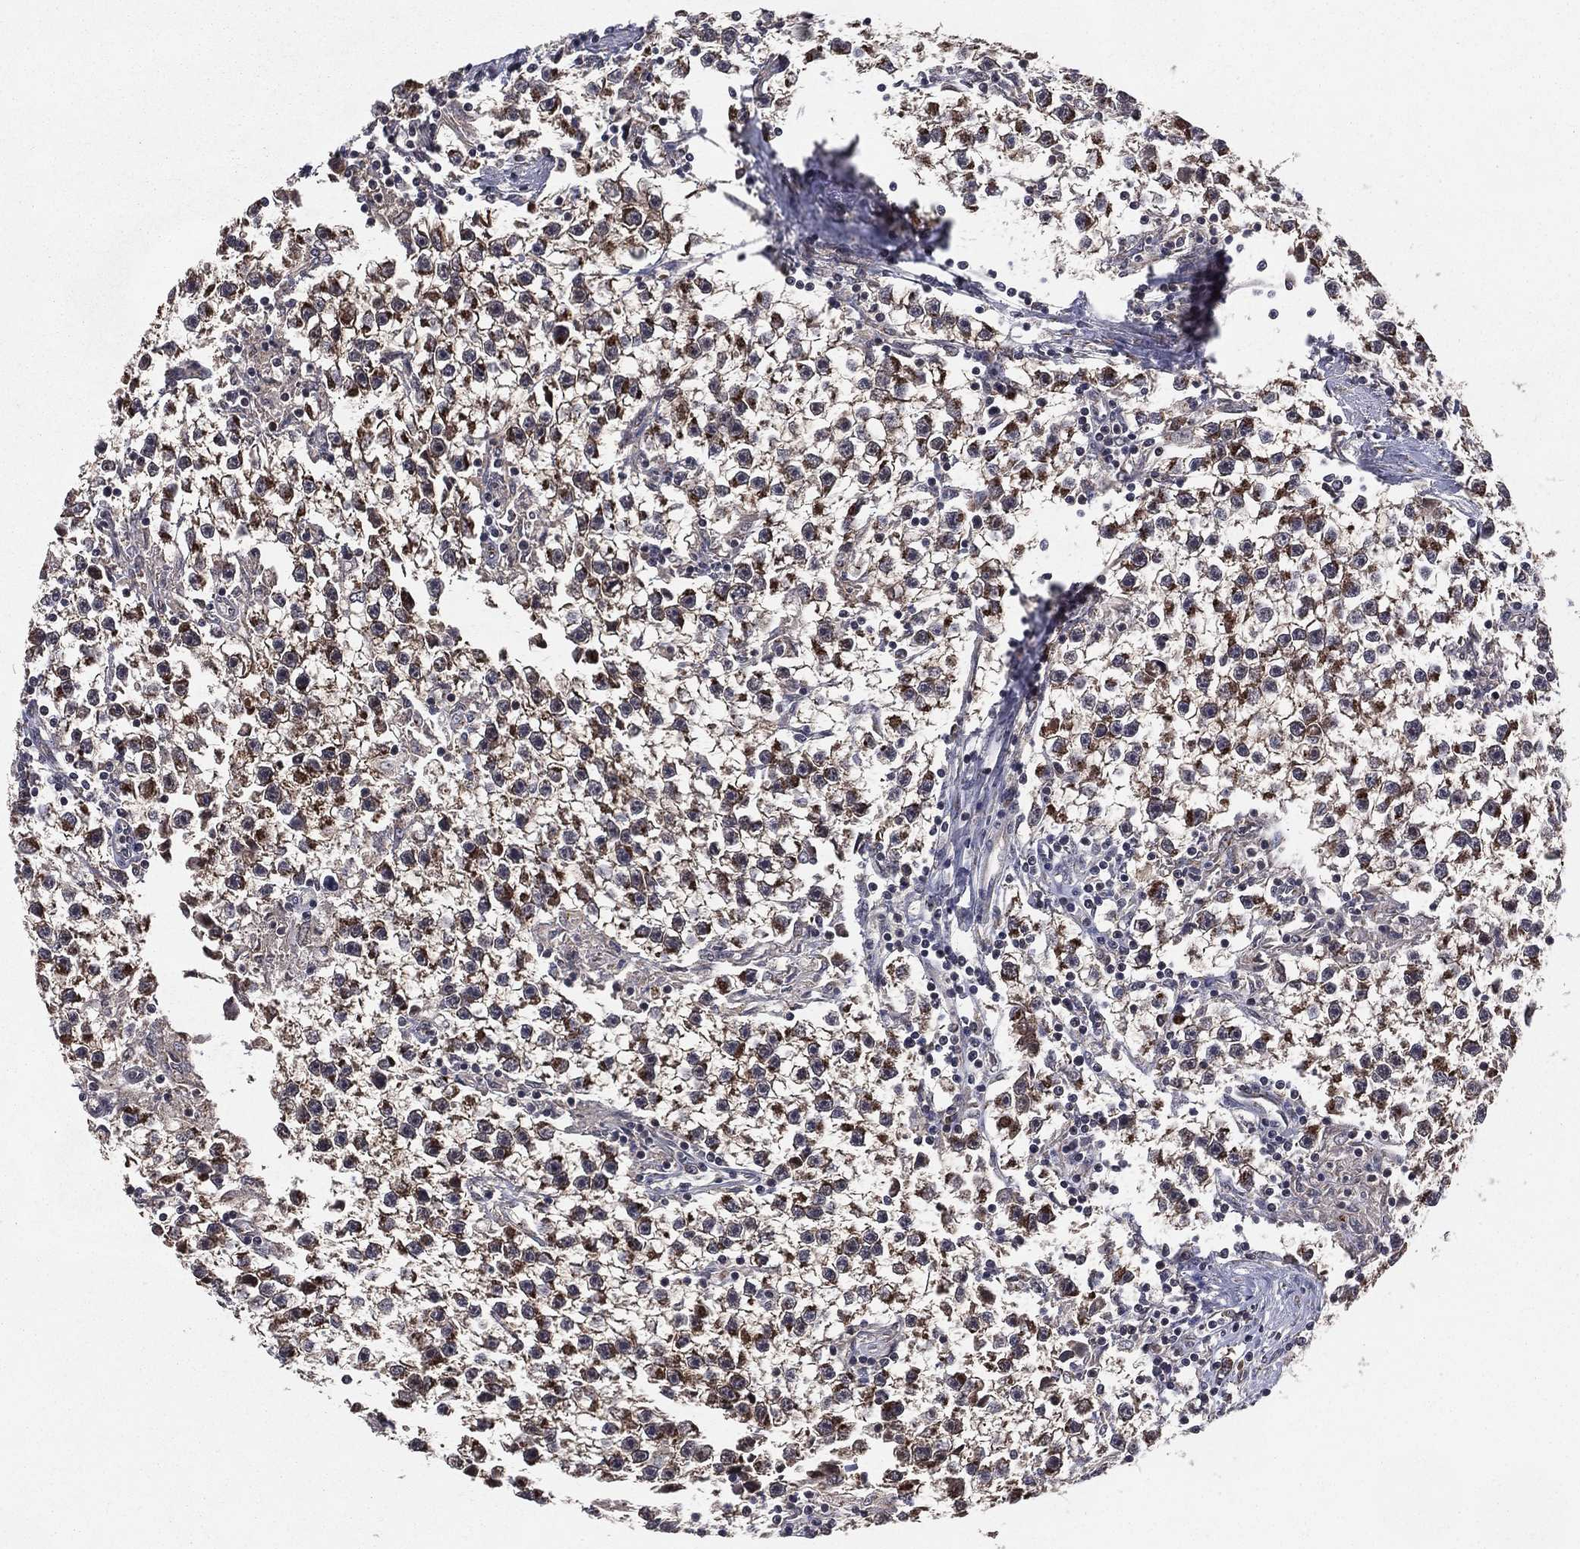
{"staining": {"intensity": "moderate", "quantity": ">75%", "location": "cytoplasmic/membranous"}, "tissue": "testis cancer", "cell_type": "Tumor cells", "image_type": "cancer", "snomed": [{"axis": "morphology", "description": "Seminoma, NOS"}, {"axis": "topography", "description": "Testis"}], "caption": "Tumor cells show moderate cytoplasmic/membranous expression in approximately >75% of cells in testis cancer (seminoma). (Stains: DAB in brown, nuclei in blue, Microscopy: brightfield microscopy at high magnification).", "gene": "CERT1", "patient": {"sex": "male", "age": 59}}